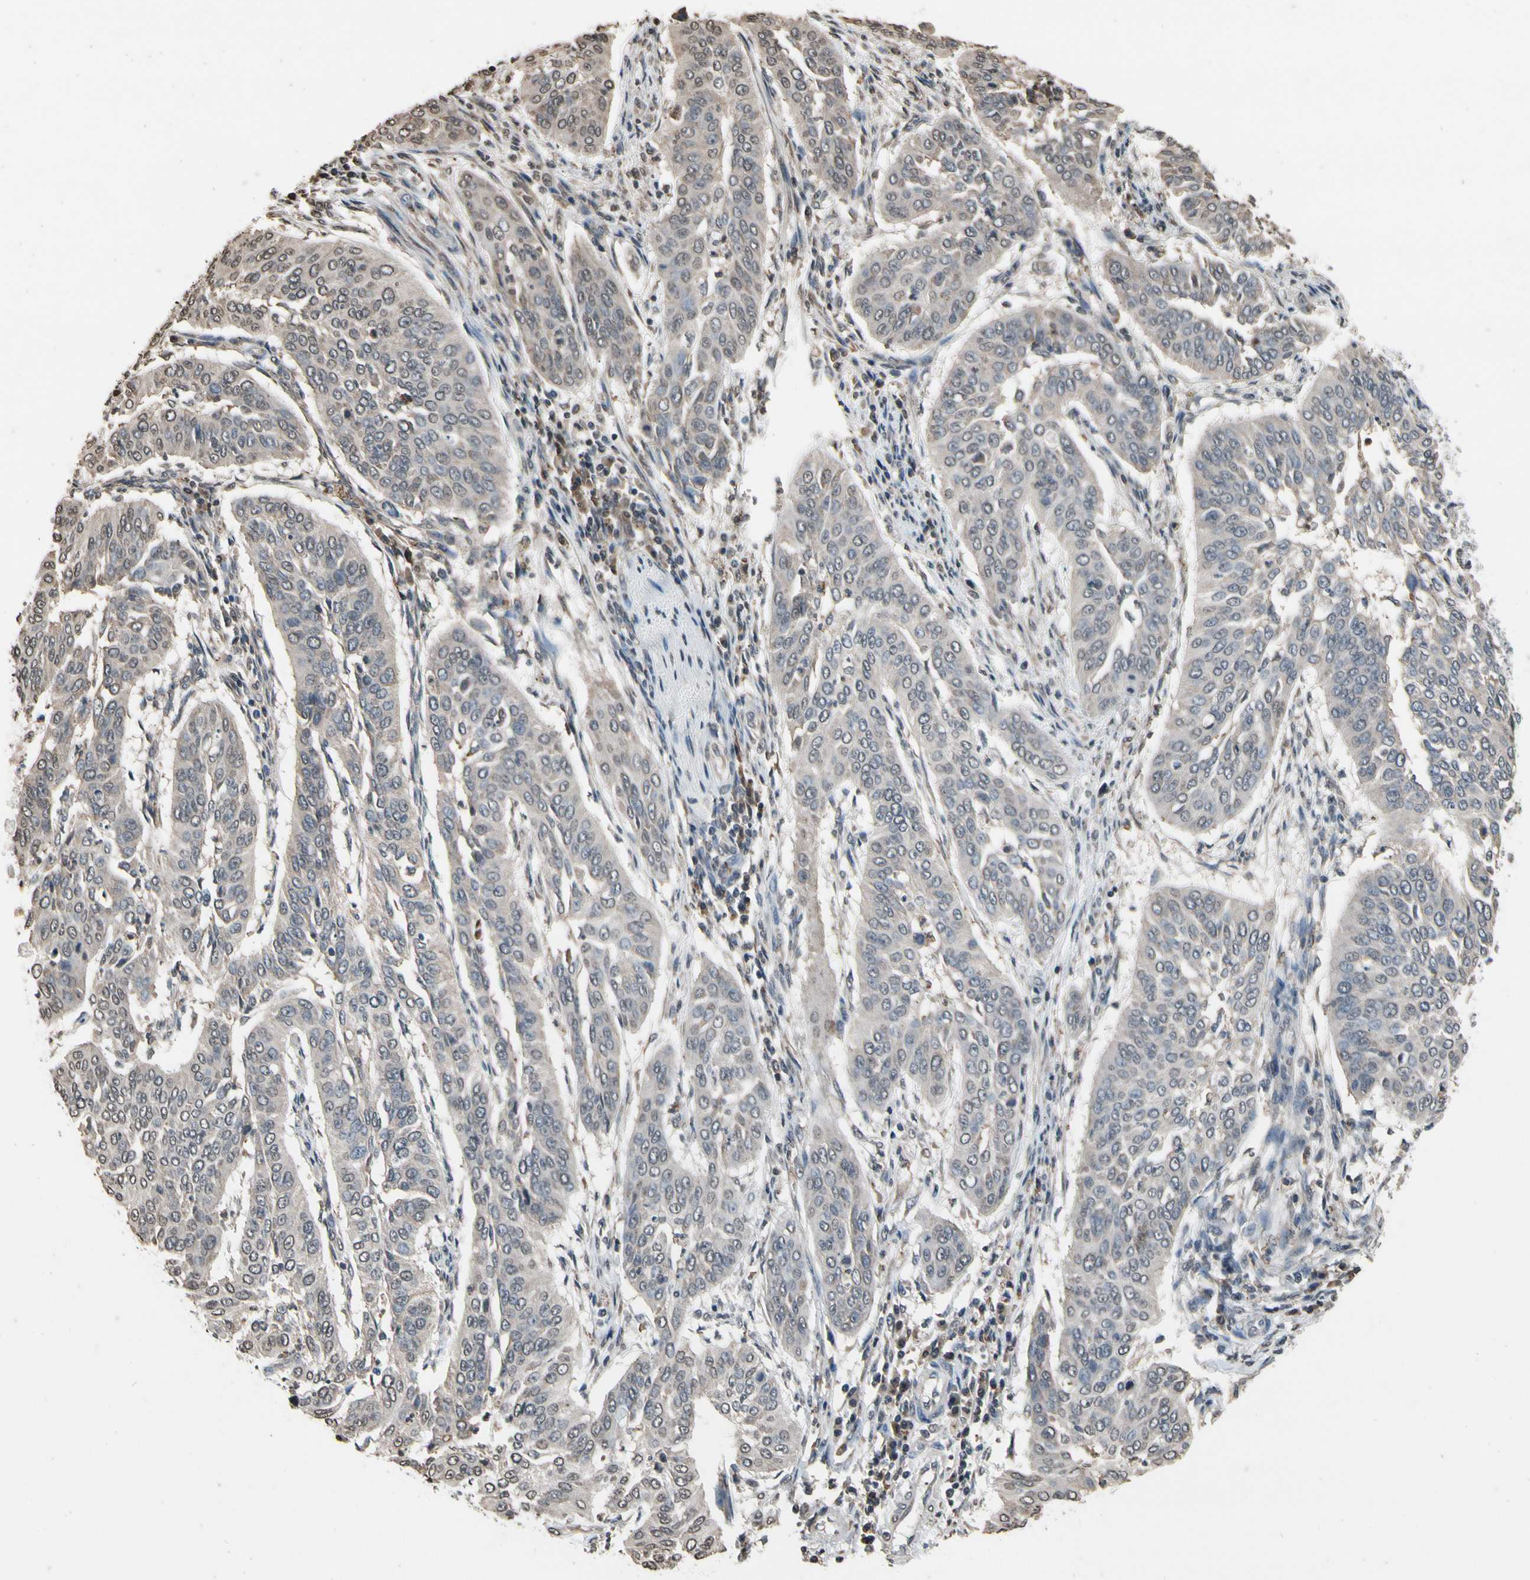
{"staining": {"intensity": "negative", "quantity": "none", "location": "none"}, "tissue": "cervical cancer", "cell_type": "Tumor cells", "image_type": "cancer", "snomed": [{"axis": "morphology", "description": "Normal tissue, NOS"}, {"axis": "morphology", "description": "Squamous cell carcinoma, NOS"}, {"axis": "topography", "description": "Cervix"}], "caption": "Immunohistochemistry (IHC) image of neoplastic tissue: cervical cancer stained with DAB (3,3'-diaminobenzidine) reveals no significant protein expression in tumor cells.", "gene": "HIPK2", "patient": {"sex": "female", "age": 39}}